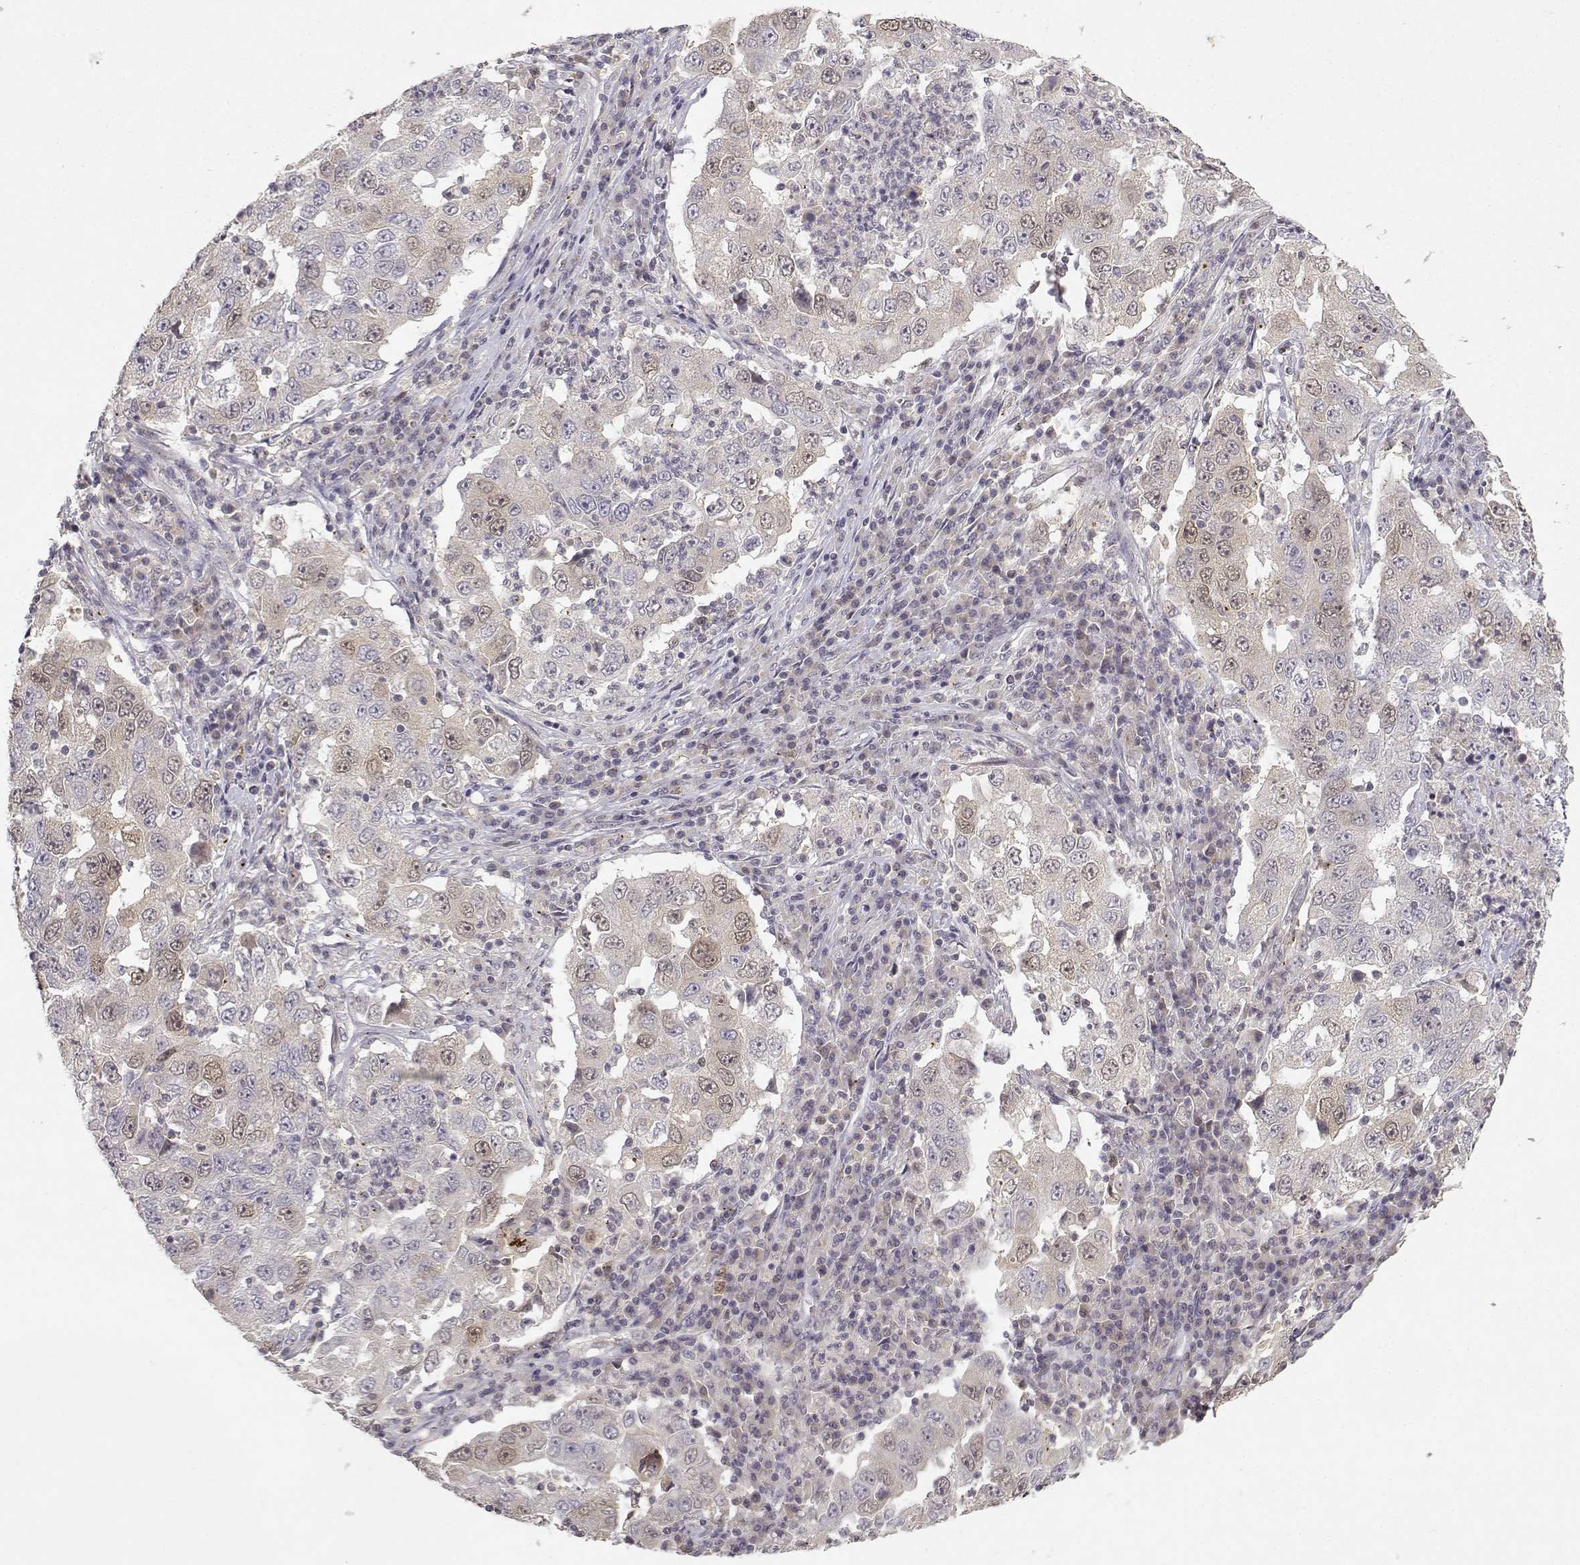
{"staining": {"intensity": "weak", "quantity": "25%-75%", "location": "cytoplasmic/membranous"}, "tissue": "lung cancer", "cell_type": "Tumor cells", "image_type": "cancer", "snomed": [{"axis": "morphology", "description": "Adenocarcinoma, NOS"}, {"axis": "topography", "description": "Lung"}], "caption": "This is an image of IHC staining of lung cancer (adenocarcinoma), which shows weak staining in the cytoplasmic/membranous of tumor cells.", "gene": "RAD51", "patient": {"sex": "male", "age": 73}}